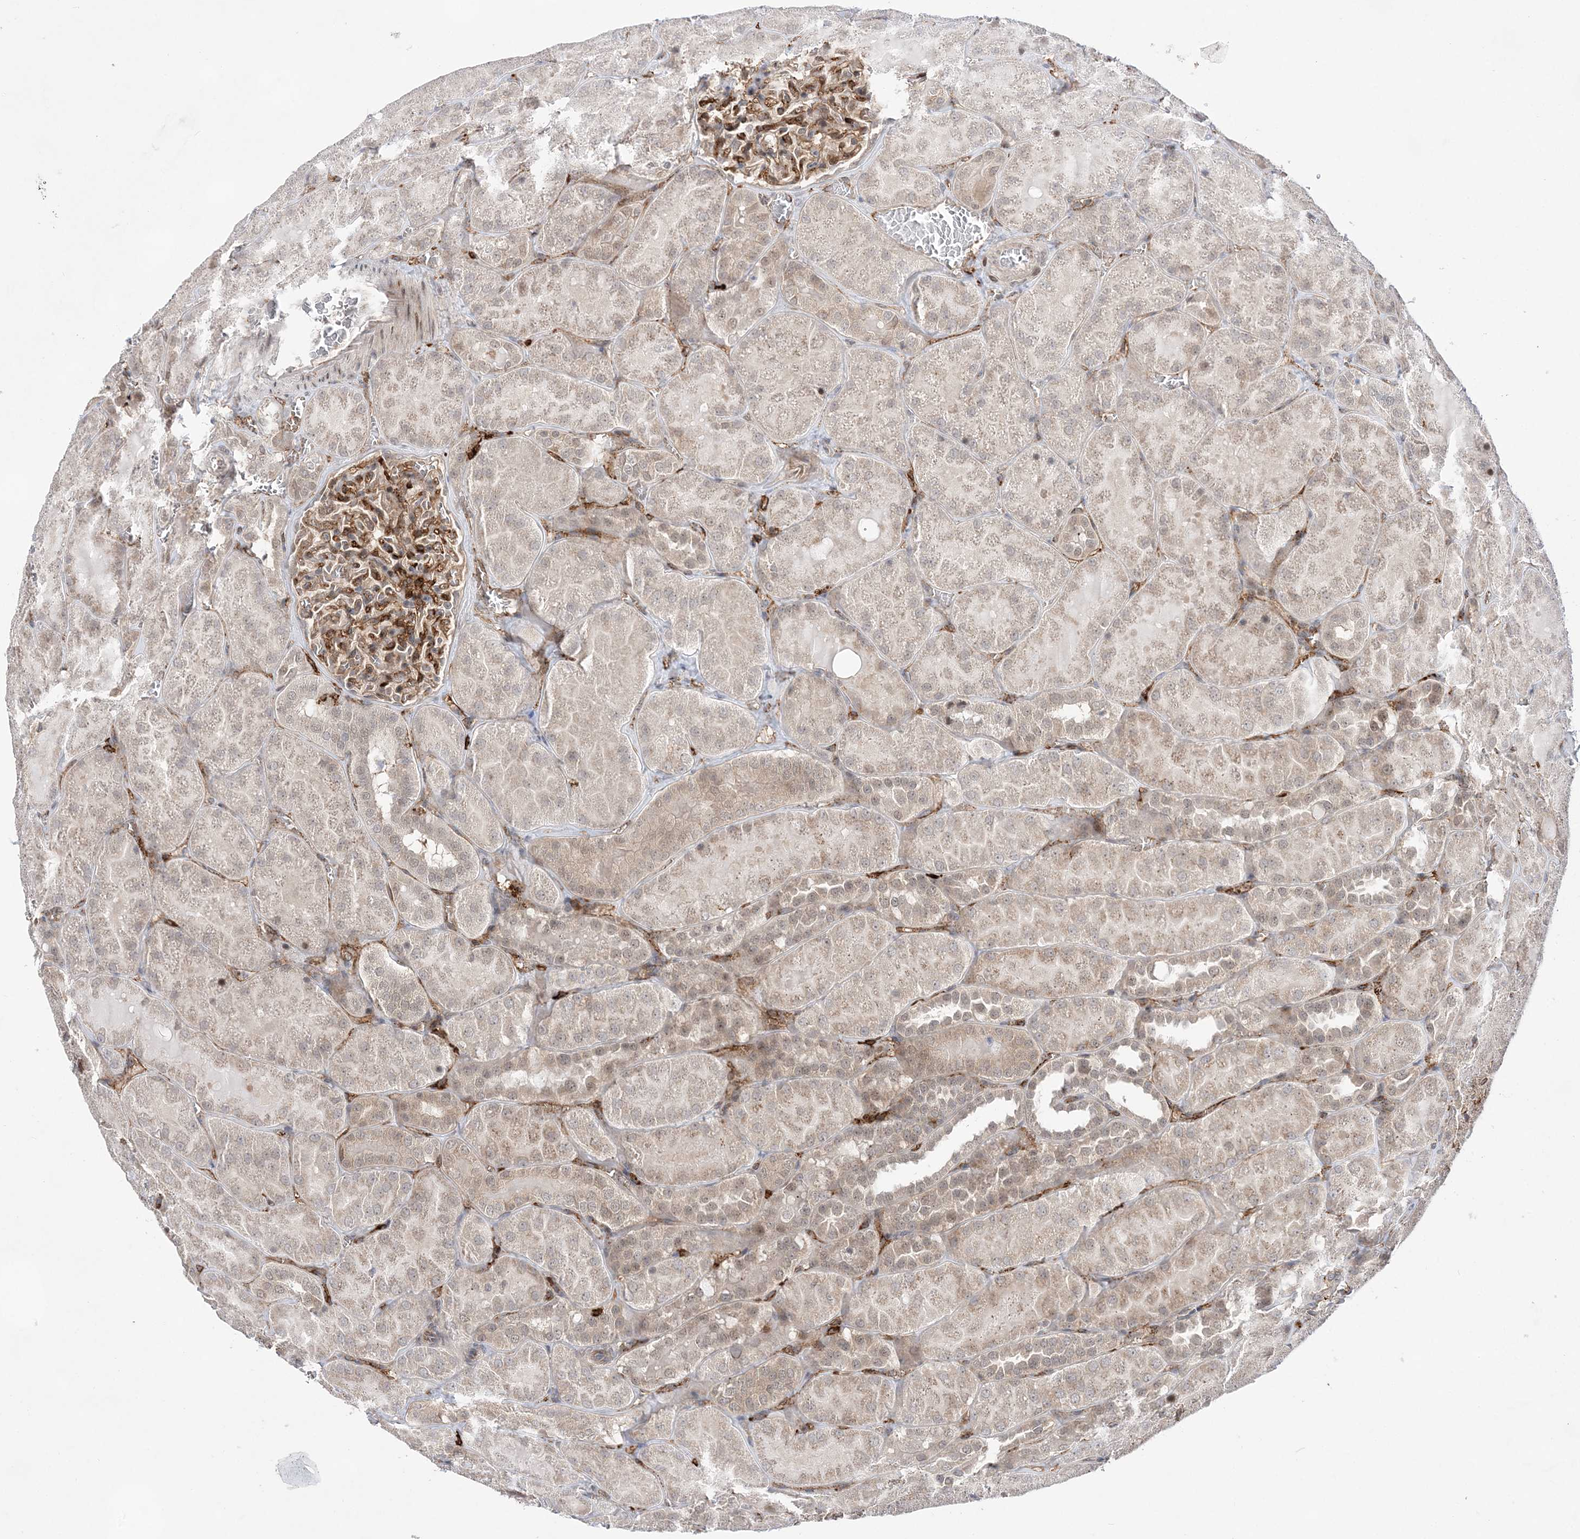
{"staining": {"intensity": "weak", "quantity": "25%-75%", "location": "cytoplasmic/membranous"}, "tissue": "kidney", "cell_type": "Cells in glomeruli", "image_type": "normal", "snomed": [{"axis": "morphology", "description": "Normal tissue, NOS"}, {"axis": "topography", "description": "Kidney"}], "caption": "High-power microscopy captured an immunohistochemistry (IHC) photomicrograph of unremarkable kidney, revealing weak cytoplasmic/membranous expression in about 25%-75% of cells in glomeruli.", "gene": "ANAPC15", "patient": {"sex": "male", "age": 28}}